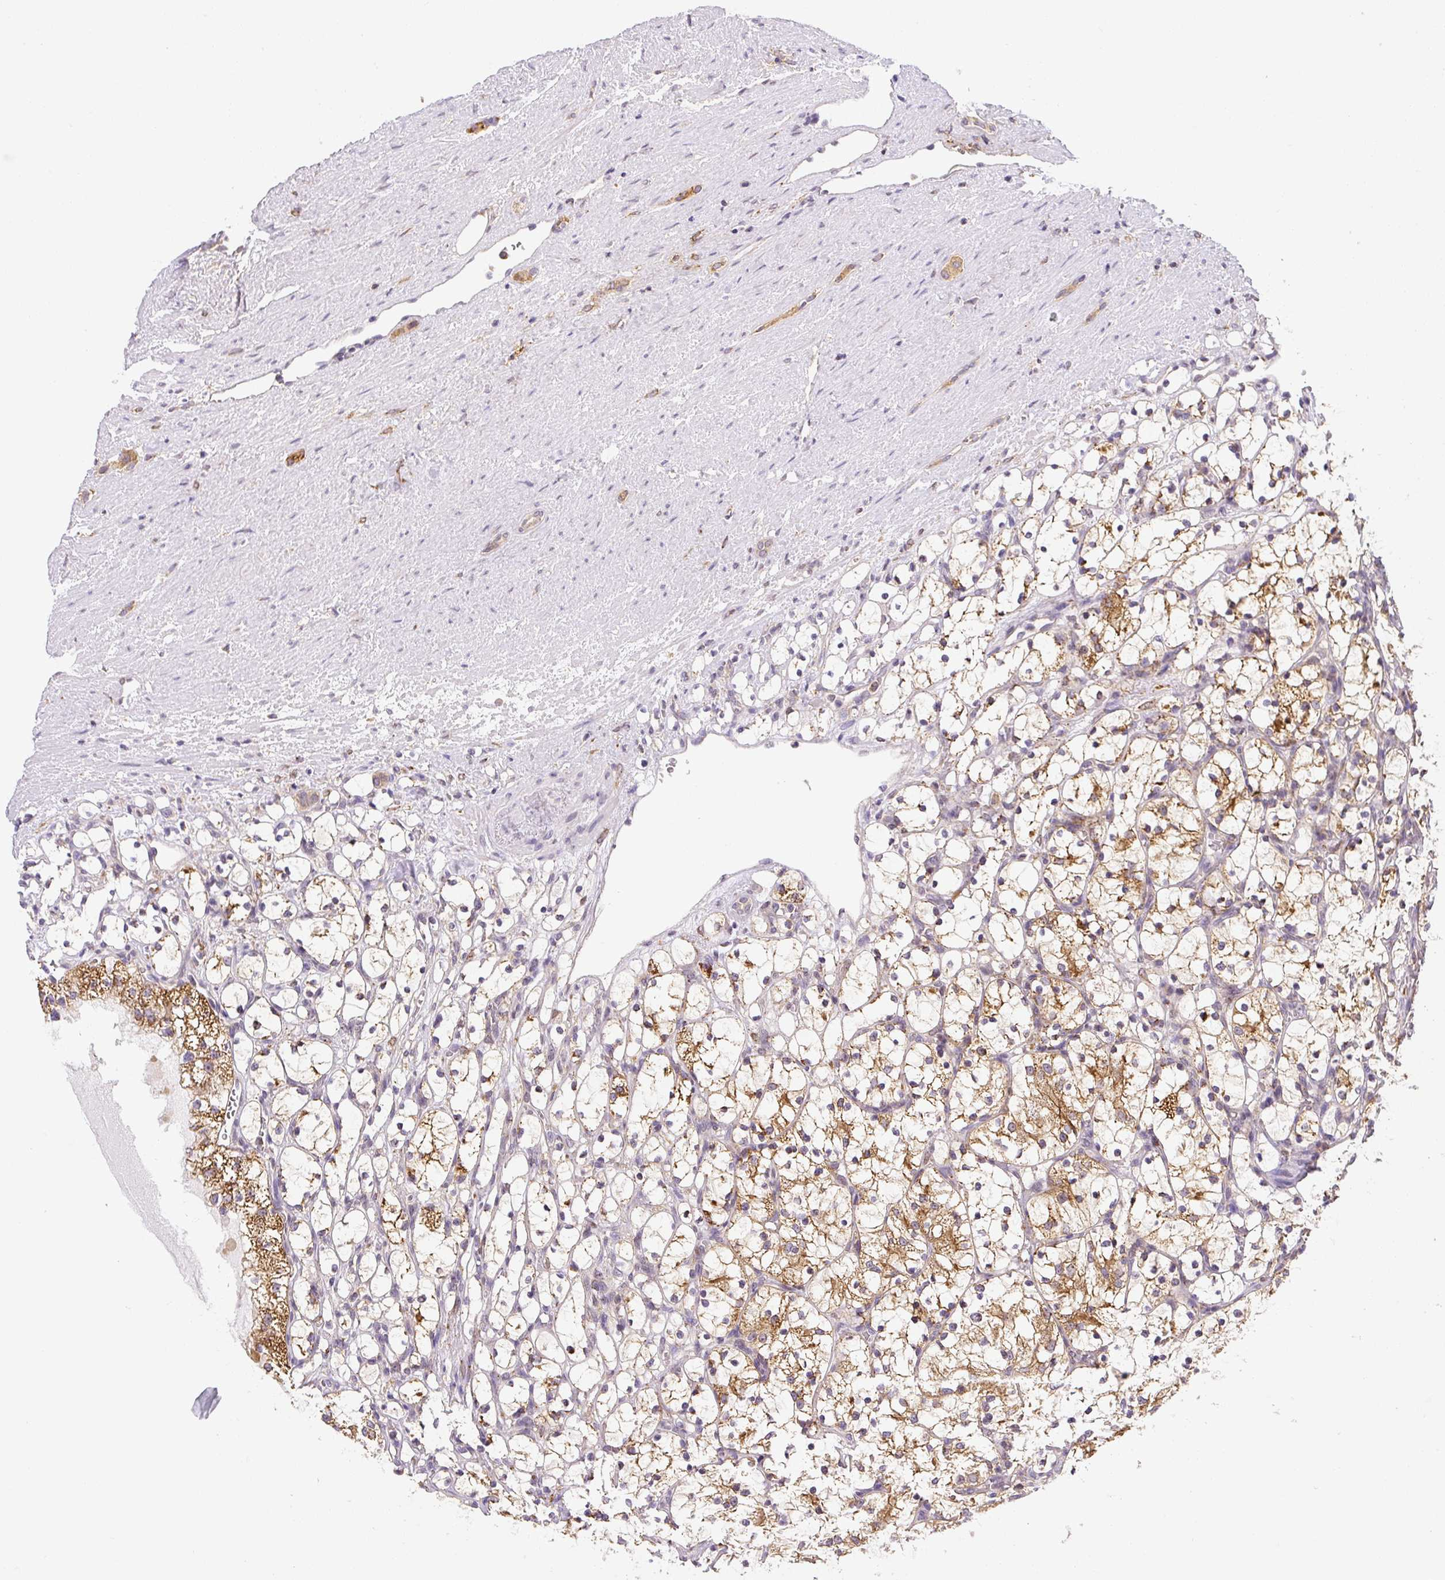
{"staining": {"intensity": "moderate", "quantity": "25%-75%", "location": "cytoplasmic/membranous"}, "tissue": "renal cancer", "cell_type": "Tumor cells", "image_type": "cancer", "snomed": [{"axis": "morphology", "description": "Adenocarcinoma, NOS"}, {"axis": "topography", "description": "Kidney"}], "caption": "Adenocarcinoma (renal) stained for a protein shows moderate cytoplasmic/membranous positivity in tumor cells. (DAB (3,3'-diaminobenzidine) IHC, brown staining for protein, blue staining for nuclei).", "gene": "PLA2G4A", "patient": {"sex": "female", "age": 69}}